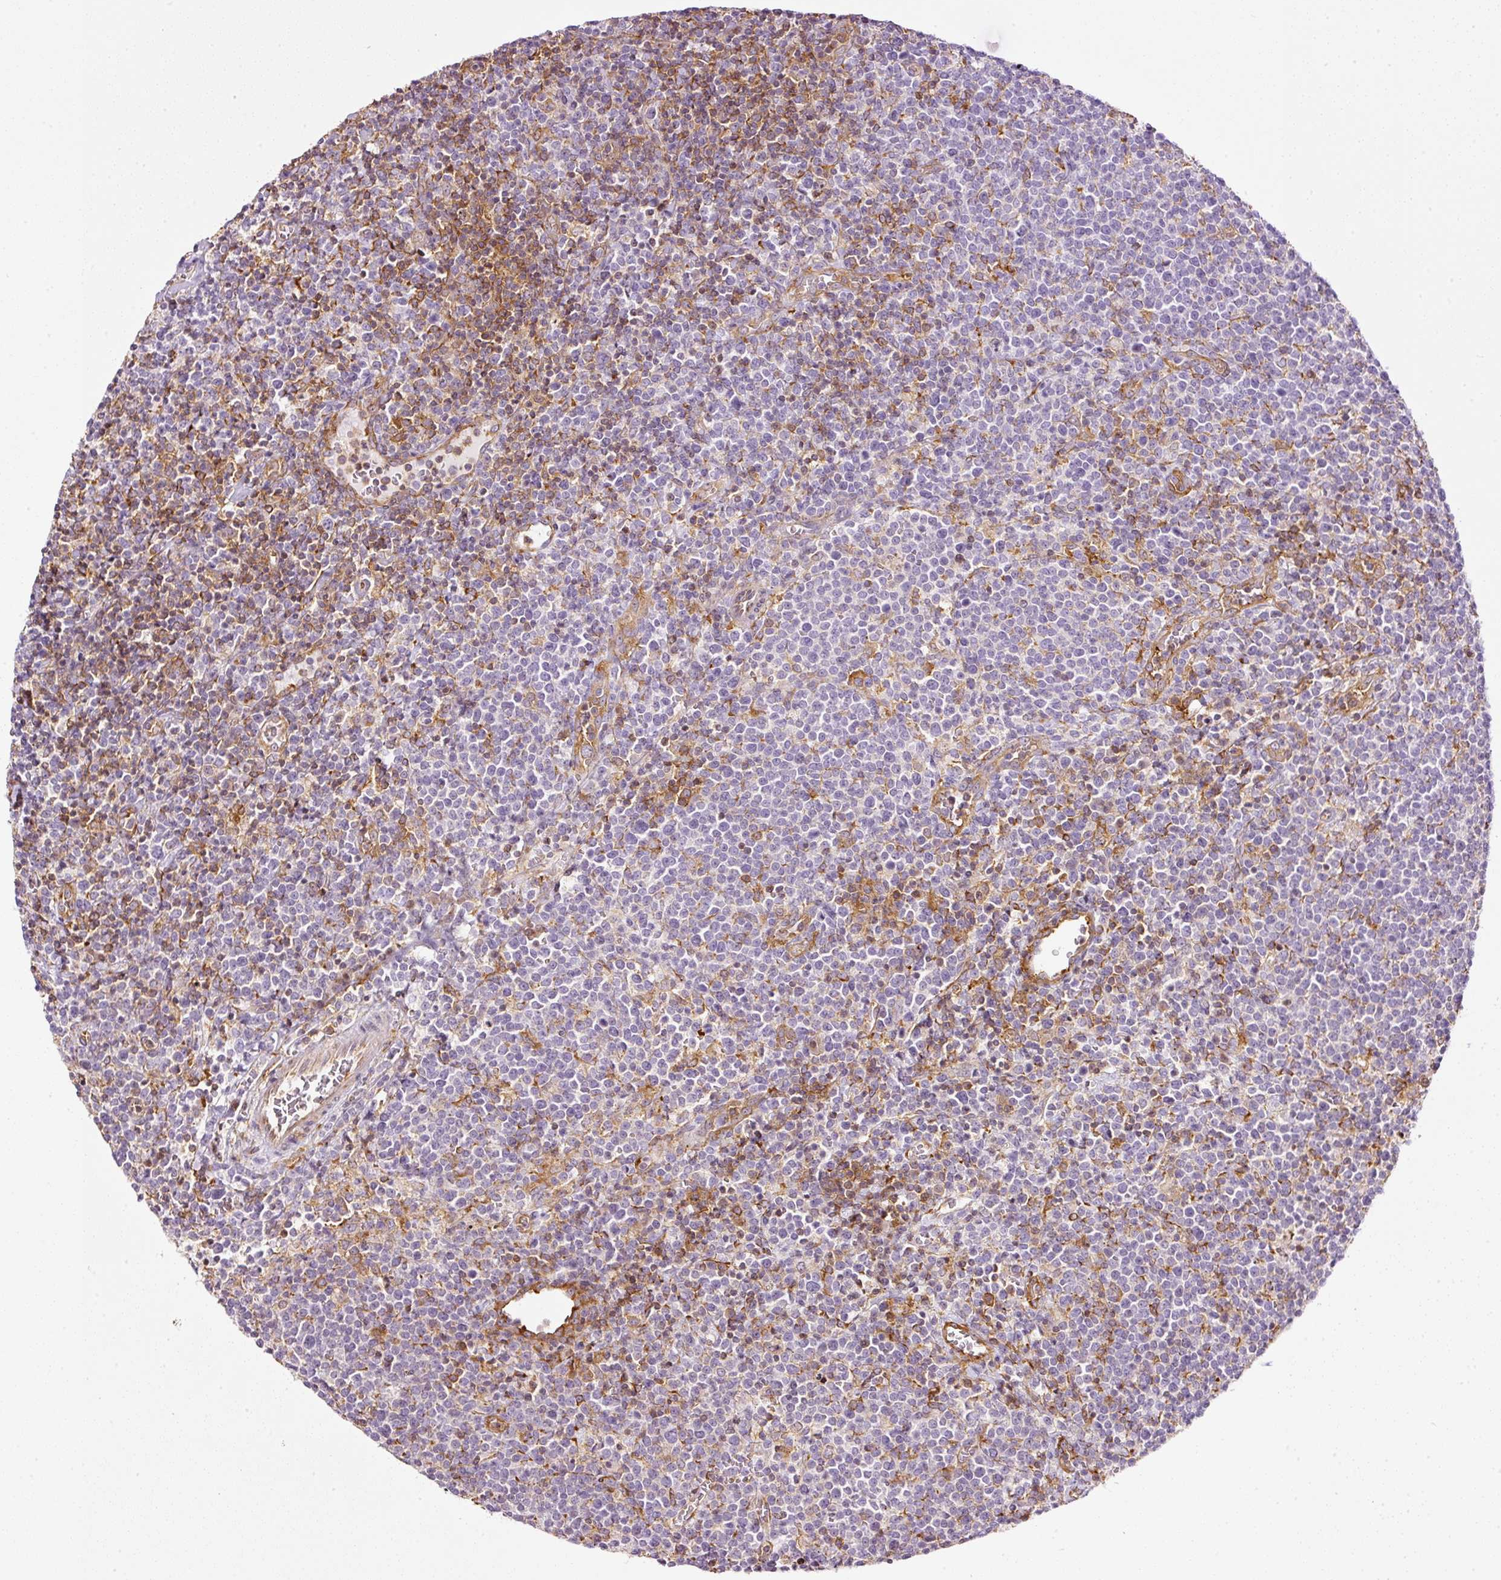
{"staining": {"intensity": "negative", "quantity": "none", "location": "none"}, "tissue": "lymphoma", "cell_type": "Tumor cells", "image_type": "cancer", "snomed": [{"axis": "morphology", "description": "Malignant lymphoma, non-Hodgkin's type, High grade"}, {"axis": "topography", "description": "Lymph node"}], "caption": "The micrograph reveals no staining of tumor cells in lymphoma. Nuclei are stained in blue.", "gene": "SCNM1", "patient": {"sex": "male", "age": 61}}